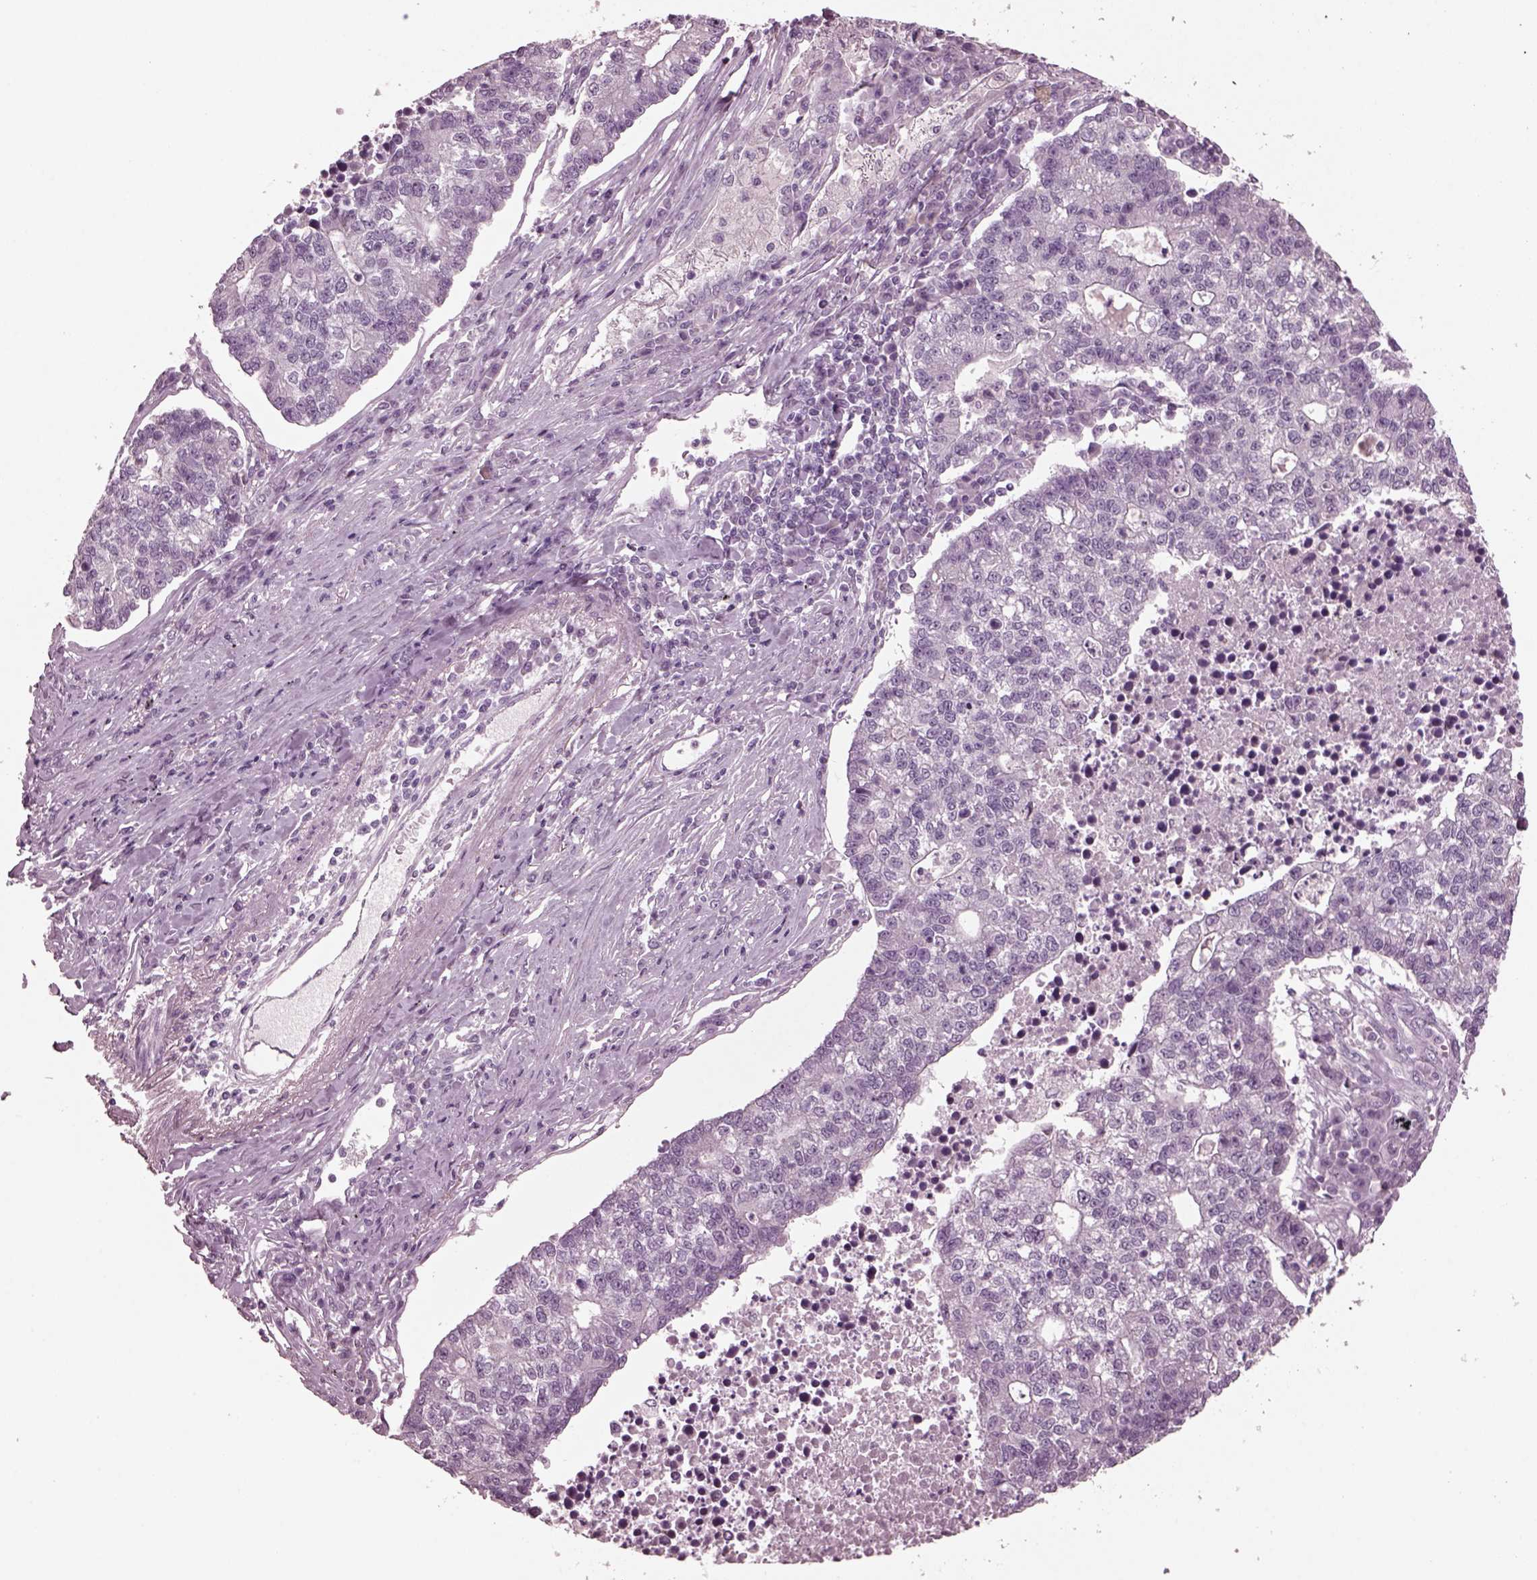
{"staining": {"intensity": "negative", "quantity": "none", "location": "none"}, "tissue": "lung cancer", "cell_type": "Tumor cells", "image_type": "cancer", "snomed": [{"axis": "morphology", "description": "Adenocarcinoma, NOS"}, {"axis": "topography", "description": "Lung"}], "caption": "Micrograph shows no significant protein positivity in tumor cells of lung adenocarcinoma. Nuclei are stained in blue.", "gene": "MIB2", "patient": {"sex": "male", "age": 57}}